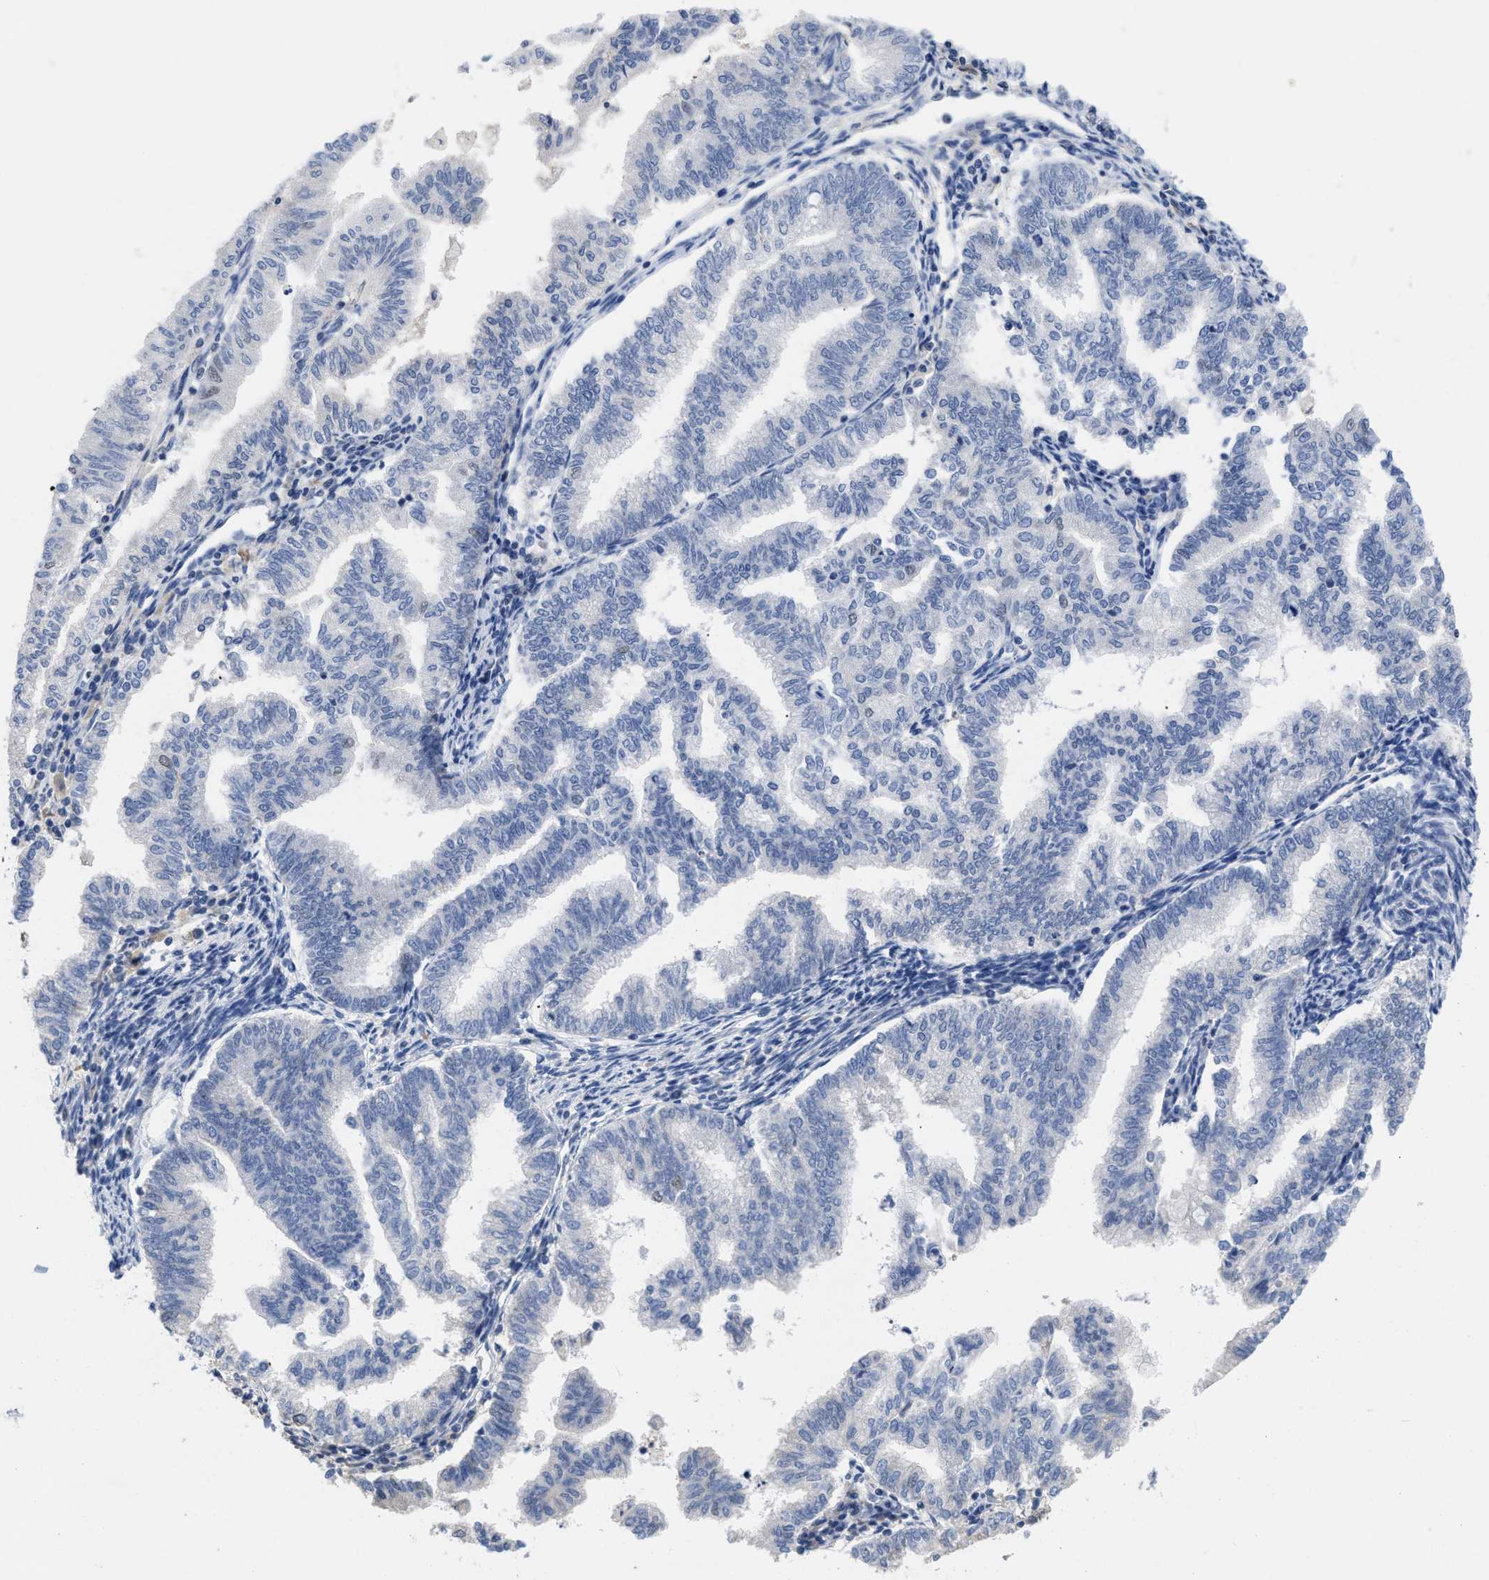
{"staining": {"intensity": "negative", "quantity": "none", "location": "none"}, "tissue": "endometrial cancer", "cell_type": "Tumor cells", "image_type": "cancer", "snomed": [{"axis": "morphology", "description": "Polyp, NOS"}, {"axis": "morphology", "description": "Adenocarcinoma, NOS"}, {"axis": "morphology", "description": "Adenoma, NOS"}, {"axis": "topography", "description": "Endometrium"}], "caption": "Immunohistochemical staining of endometrial cancer (adenoma) exhibits no significant staining in tumor cells.", "gene": "GGNBP2", "patient": {"sex": "female", "age": 79}}